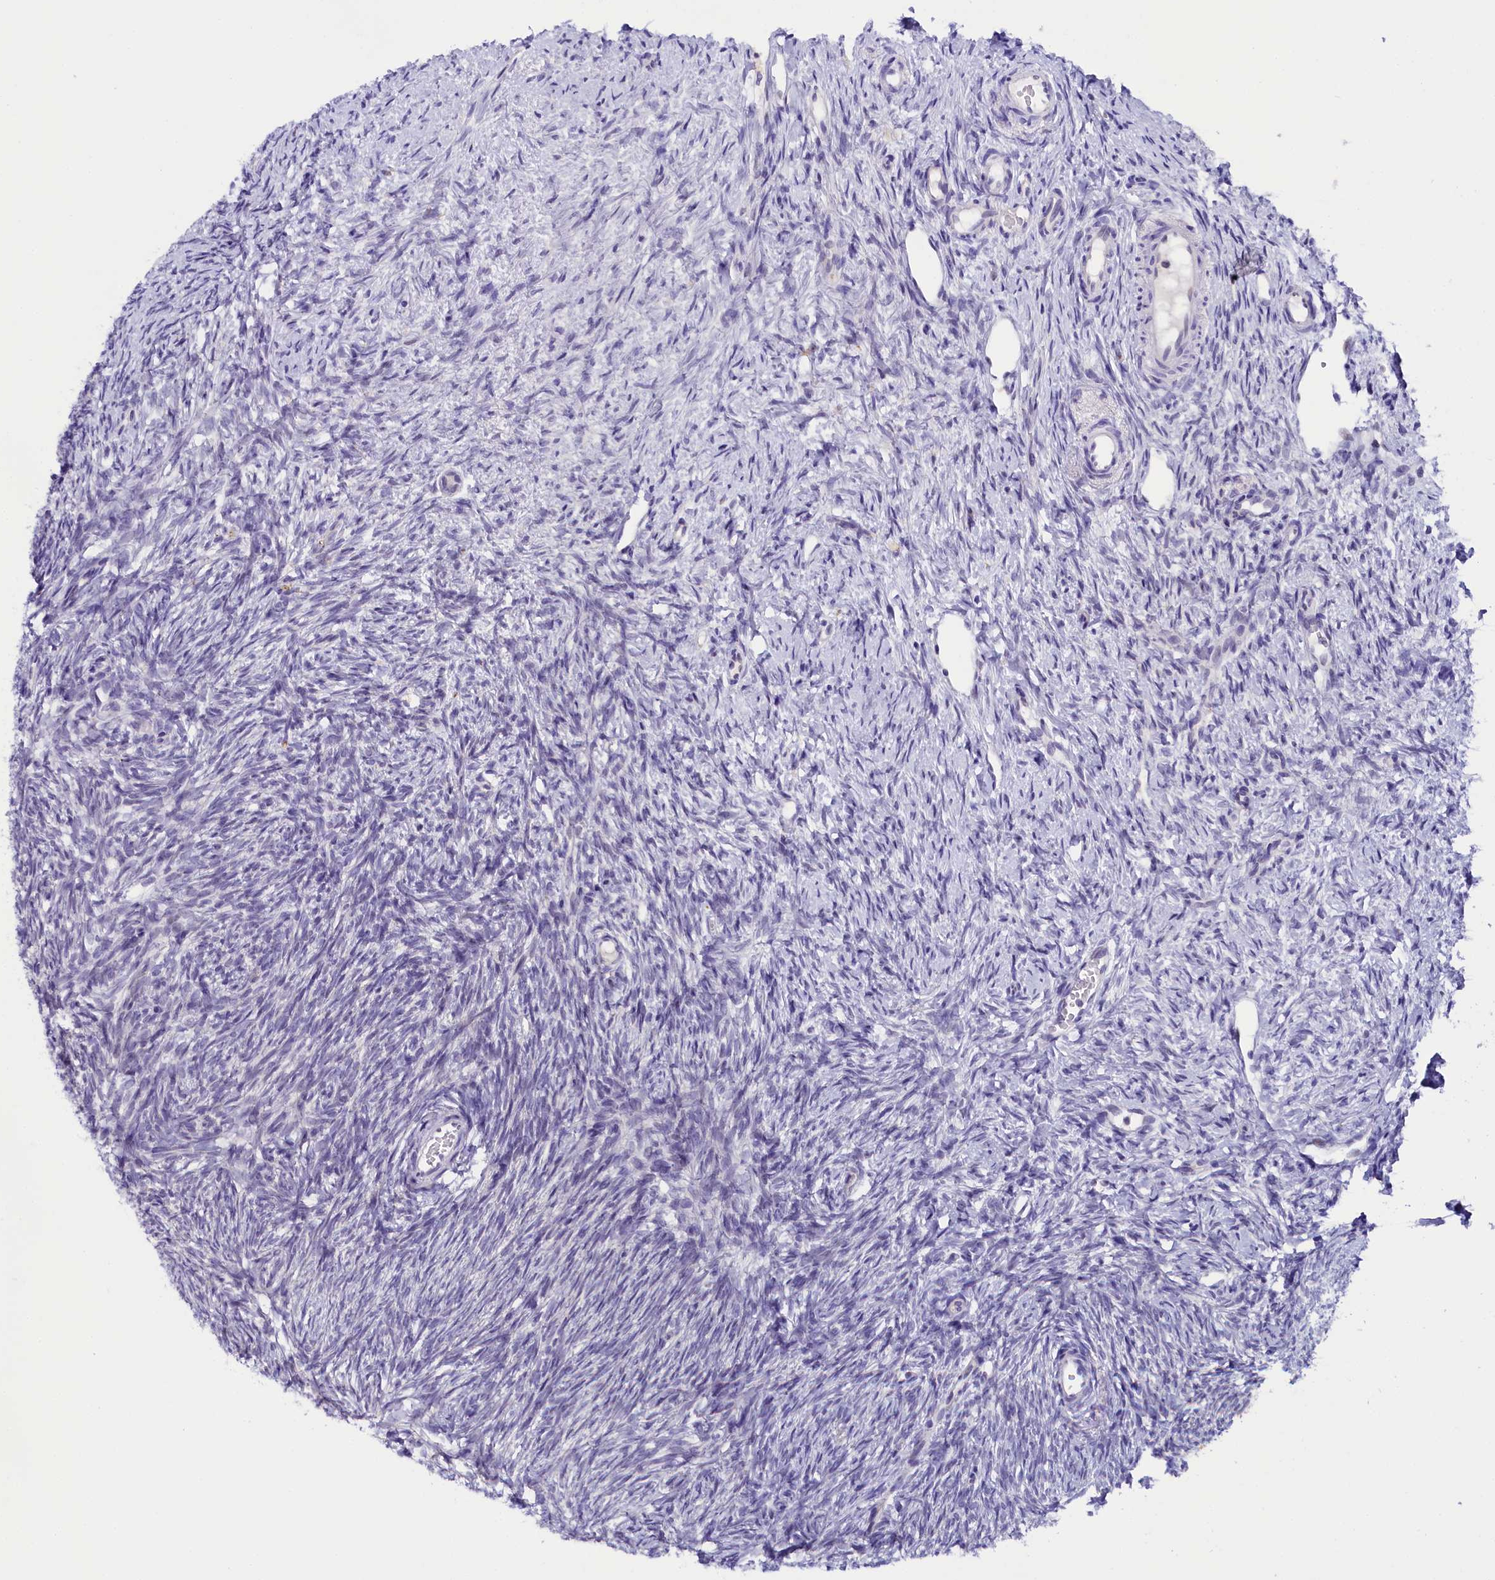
{"staining": {"intensity": "moderate", "quantity": ">75%", "location": "cytoplasmic/membranous"}, "tissue": "ovary", "cell_type": "Follicle cells", "image_type": "normal", "snomed": [{"axis": "morphology", "description": "Normal tissue, NOS"}, {"axis": "topography", "description": "Ovary"}], "caption": "Protein expression analysis of unremarkable human ovary reveals moderate cytoplasmic/membranous positivity in about >75% of follicle cells. (Stains: DAB in brown, nuclei in blue, Microscopy: brightfield microscopy at high magnification).", "gene": "OSGEP", "patient": {"sex": "female", "age": 51}}